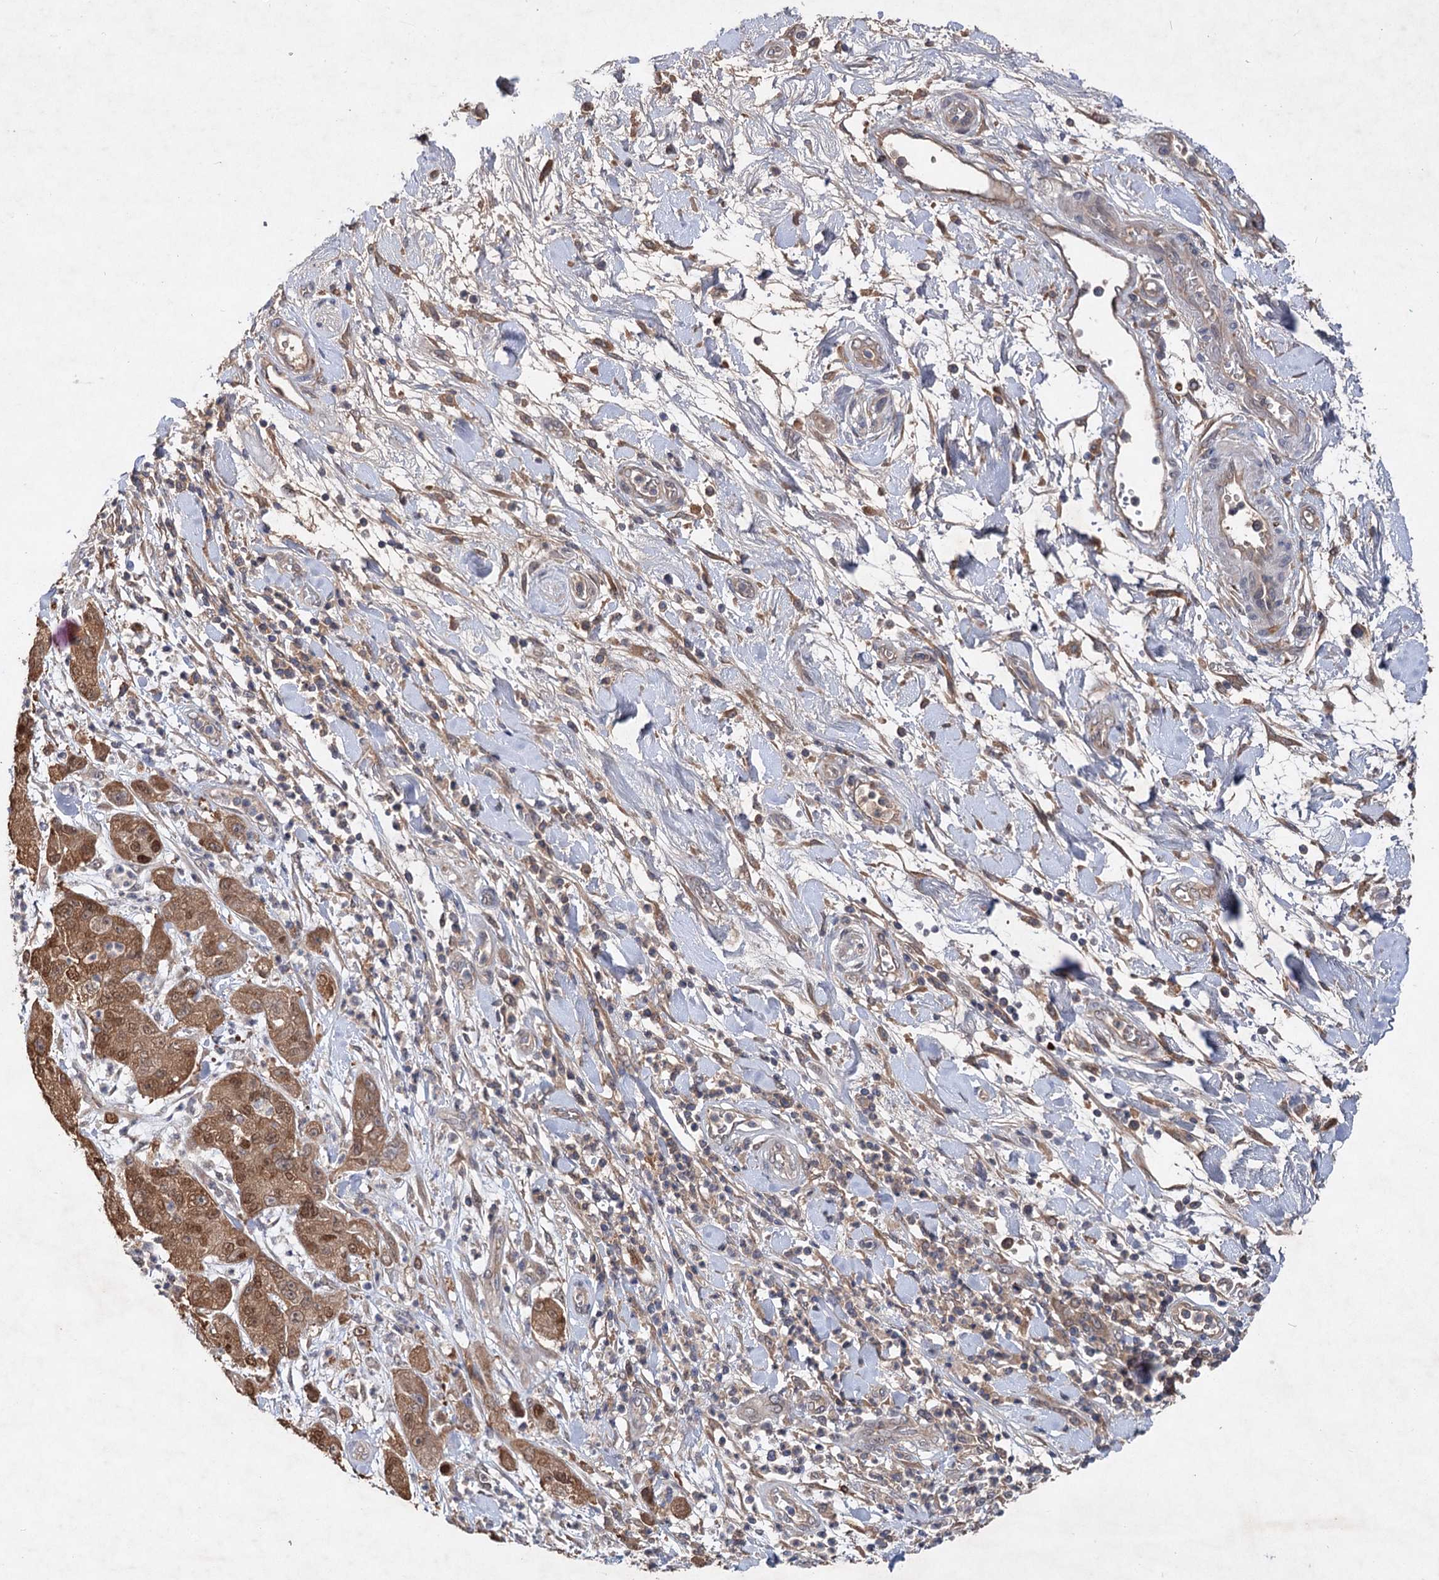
{"staining": {"intensity": "moderate", "quantity": ">75%", "location": "cytoplasmic/membranous,nuclear"}, "tissue": "pancreatic cancer", "cell_type": "Tumor cells", "image_type": "cancer", "snomed": [{"axis": "morphology", "description": "Adenocarcinoma, NOS"}, {"axis": "topography", "description": "Pancreas"}], "caption": "Approximately >75% of tumor cells in human pancreatic cancer reveal moderate cytoplasmic/membranous and nuclear protein expression as visualized by brown immunohistochemical staining.", "gene": "NUDCD2", "patient": {"sex": "female", "age": 78}}